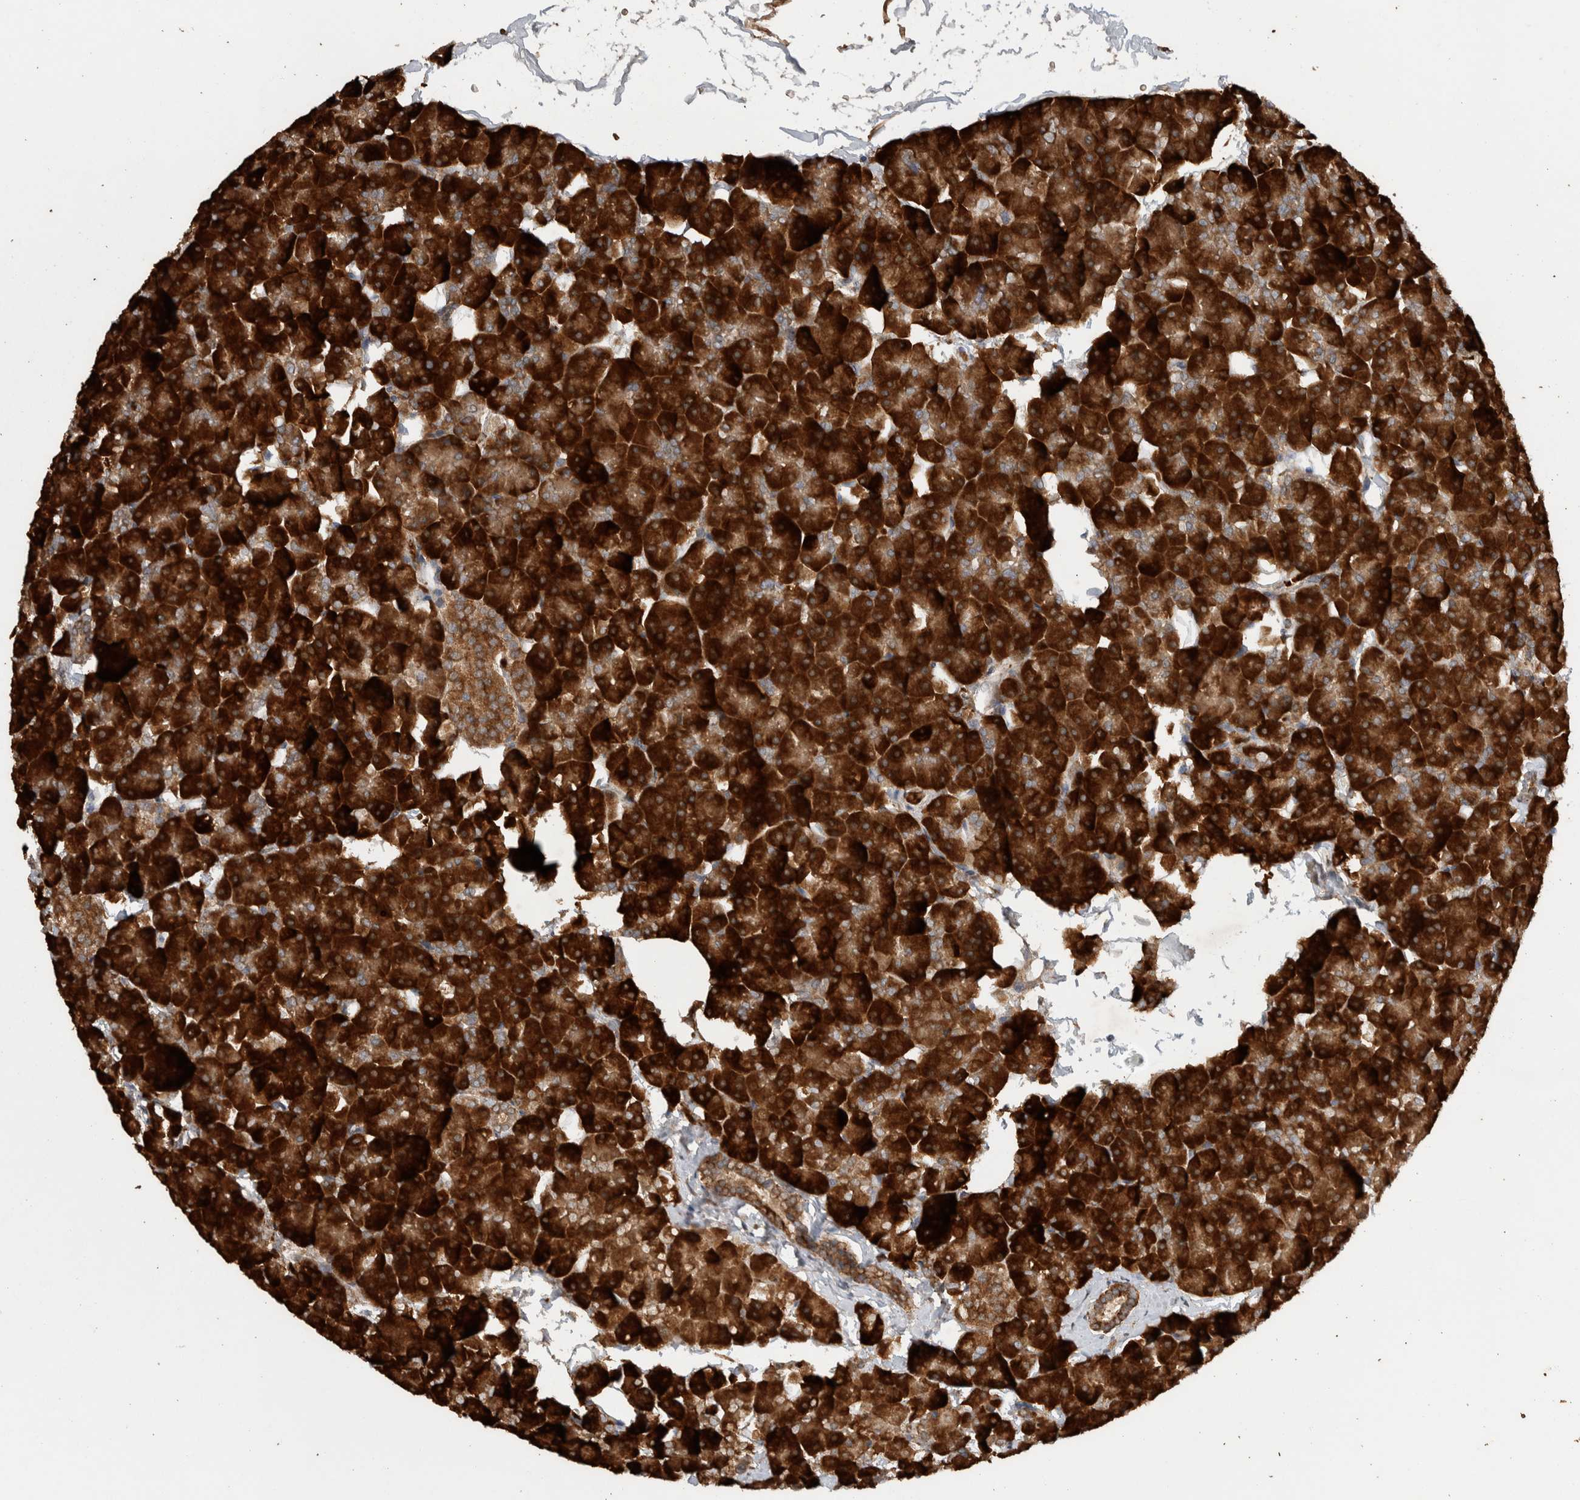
{"staining": {"intensity": "strong", "quantity": ">75%", "location": "cytoplasmic/membranous"}, "tissue": "pancreas", "cell_type": "Exocrine glandular cells", "image_type": "normal", "snomed": [{"axis": "morphology", "description": "Normal tissue, NOS"}, {"axis": "topography", "description": "Pancreas"}], "caption": "Immunohistochemistry (DAB) staining of unremarkable human pancreas exhibits strong cytoplasmic/membranous protein staining in approximately >75% of exocrine glandular cells. Using DAB (brown) and hematoxylin (blue) stains, captured at high magnification using brightfield microscopy.", "gene": "ADGRL3", "patient": {"sex": "male", "age": 35}}